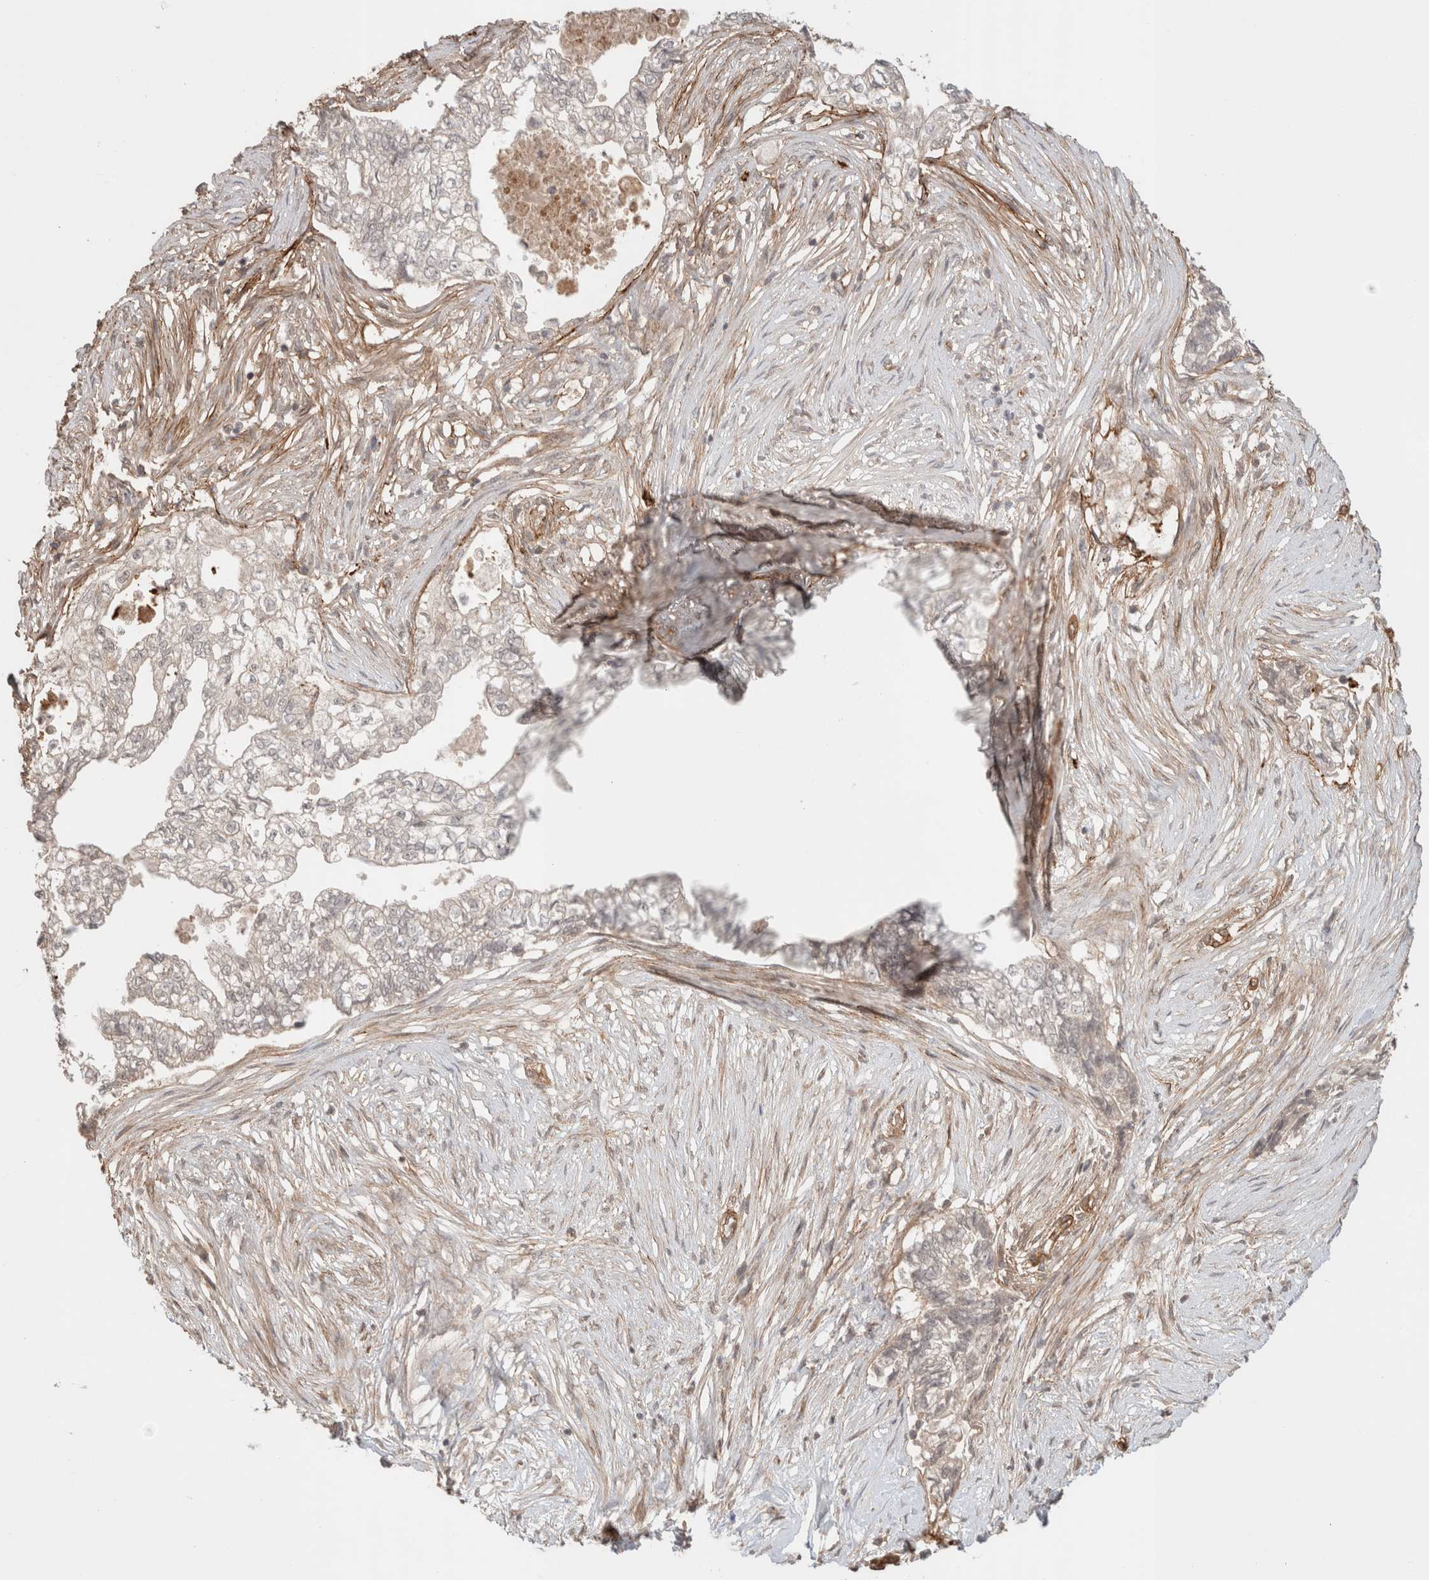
{"staining": {"intensity": "negative", "quantity": "none", "location": "none"}, "tissue": "pancreatic cancer", "cell_type": "Tumor cells", "image_type": "cancer", "snomed": [{"axis": "morphology", "description": "Adenocarcinoma, NOS"}, {"axis": "topography", "description": "Pancreas"}], "caption": "There is no significant expression in tumor cells of adenocarcinoma (pancreatic).", "gene": "HSPG2", "patient": {"sex": "male", "age": 72}}